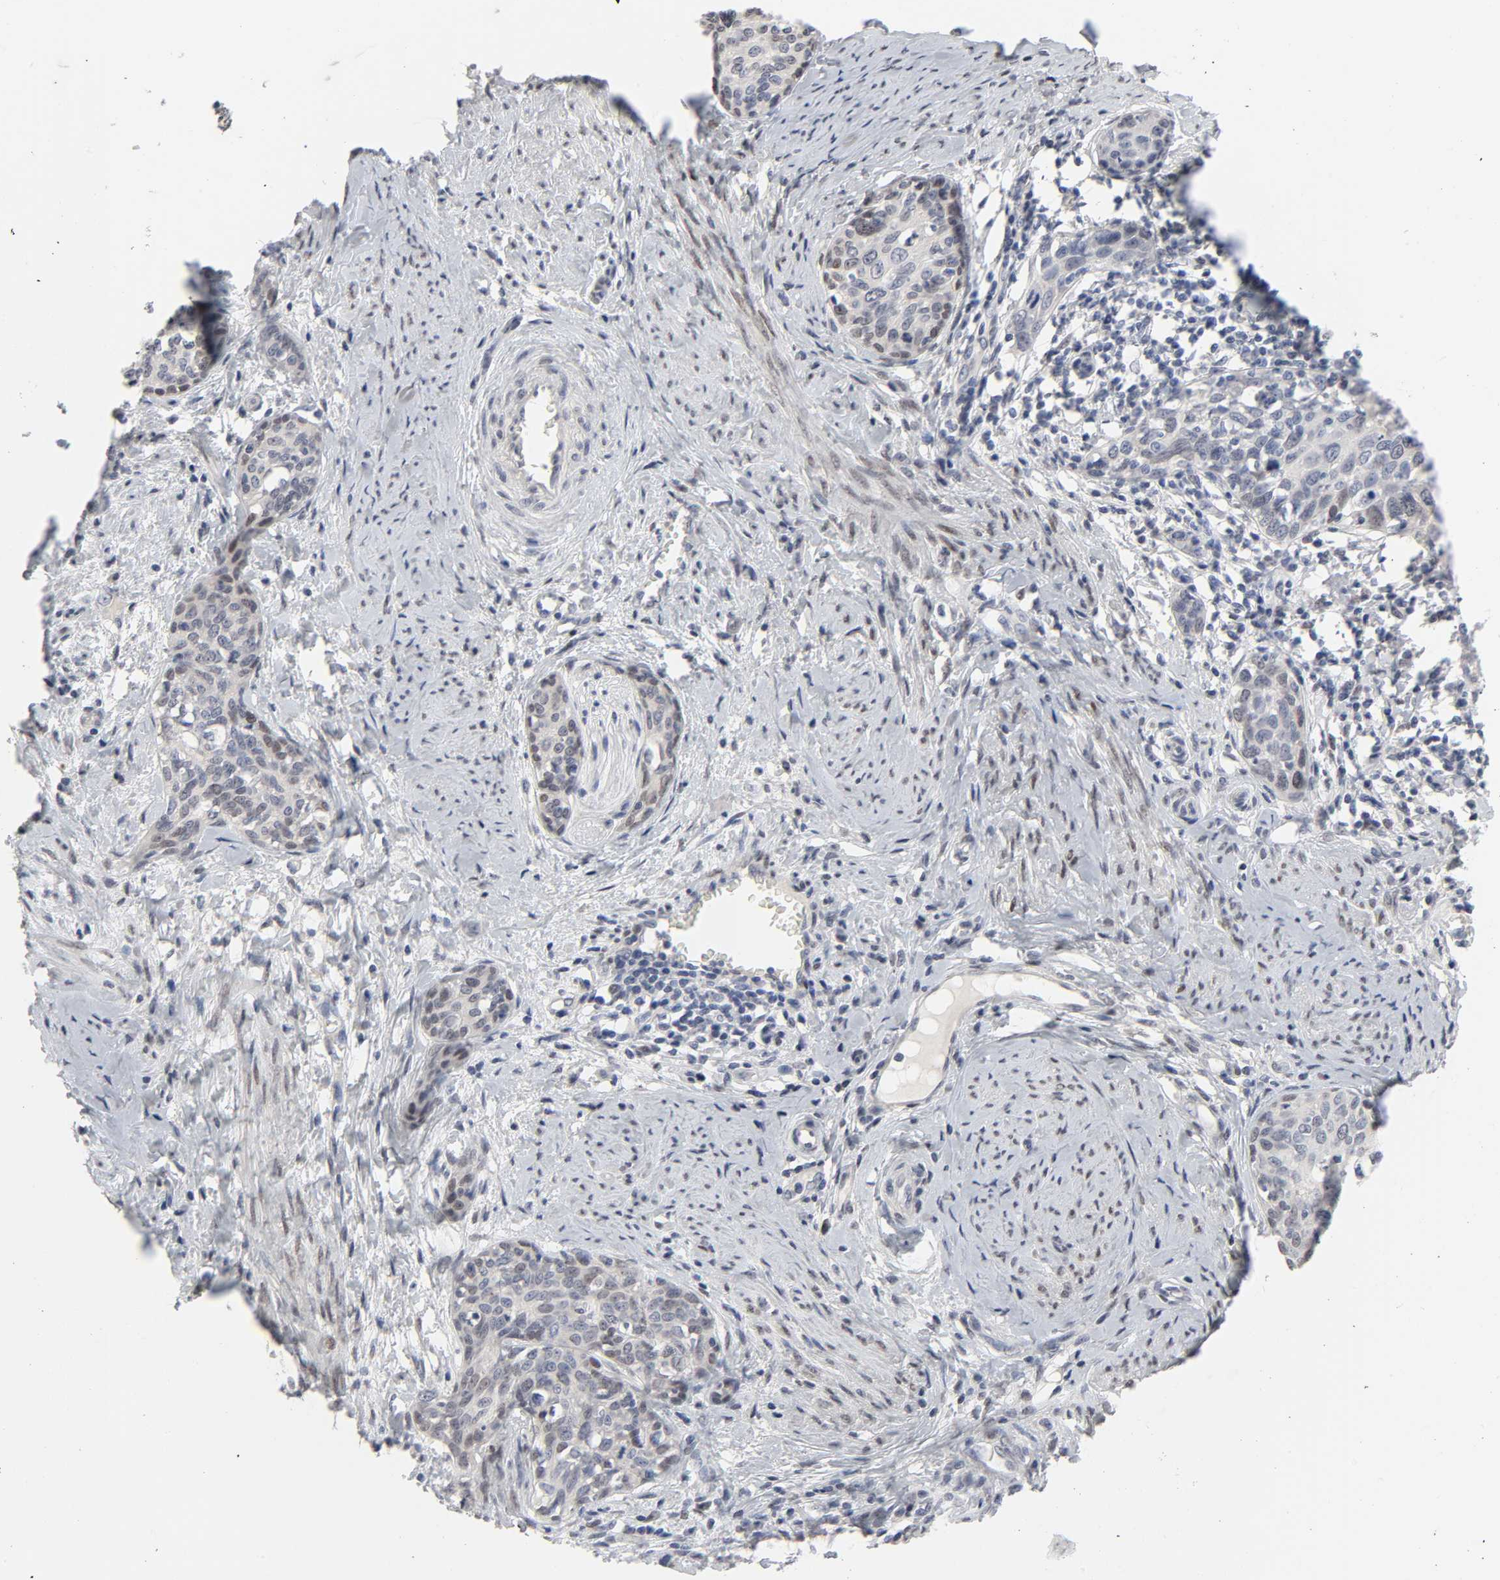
{"staining": {"intensity": "weak", "quantity": "<25%", "location": "nuclear"}, "tissue": "cervical cancer", "cell_type": "Tumor cells", "image_type": "cancer", "snomed": [{"axis": "morphology", "description": "Squamous cell carcinoma, NOS"}, {"axis": "morphology", "description": "Adenocarcinoma, NOS"}, {"axis": "topography", "description": "Cervix"}], "caption": "Human cervical cancer (adenocarcinoma) stained for a protein using immunohistochemistry (IHC) demonstrates no positivity in tumor cells.", "gene": "SALL2", "patient": {"sex": "female", "age": 52}}